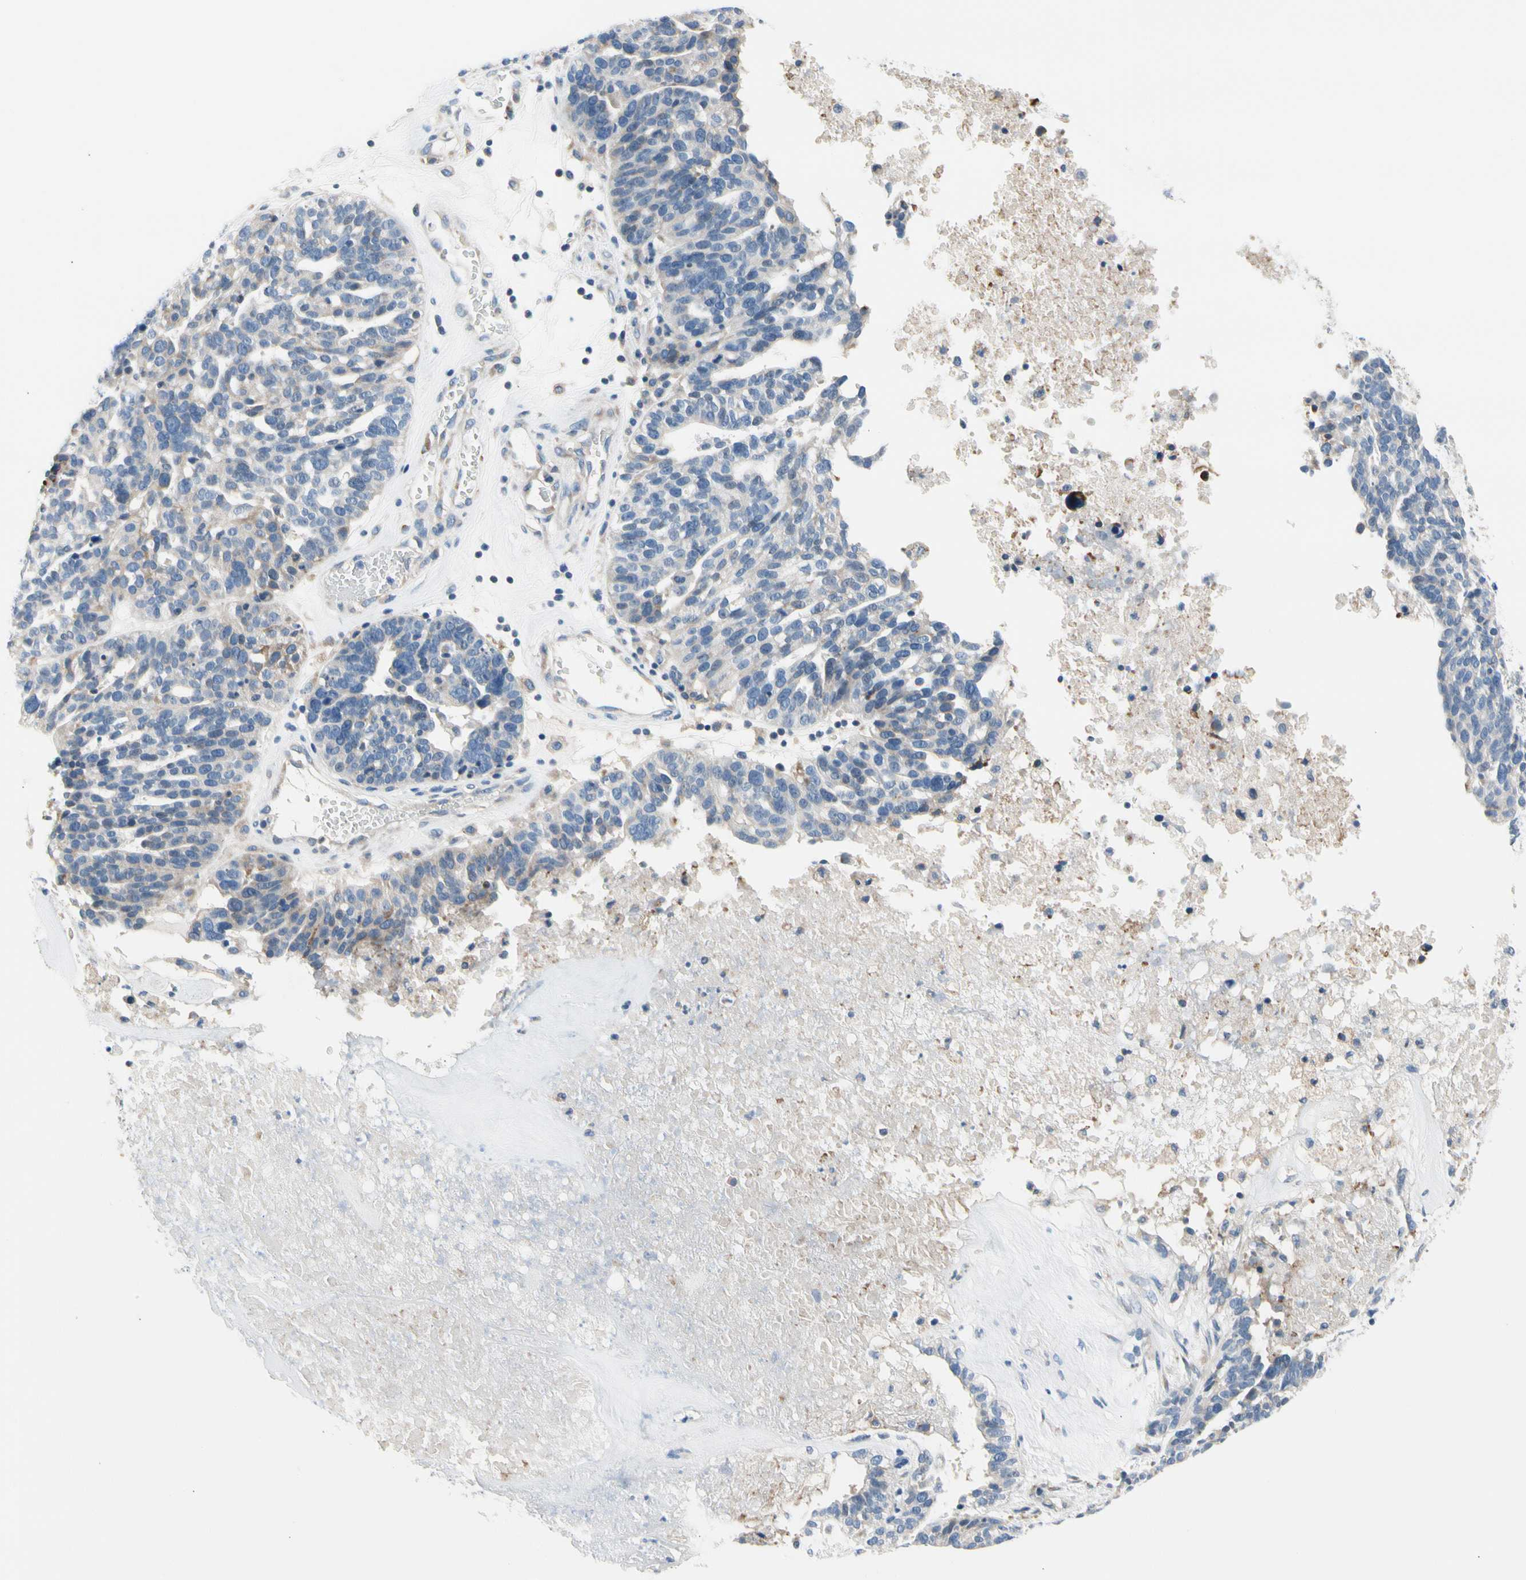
{"staining": {"intensity": "negative", "quantity": "none", "location": "none"}, "tissue": "ovarian cancer", "cell_type": "Tumor cells", "image_type": "cancer", "snomed": [{"axis": "morphology", "description": "Cystadenocarcinoma, serous, NOS"}, {"axis": "topography", "description": "Ovary"}], "caption": "Ovarian cancer (serous cystadenocarcinoma) was stained to show a protein in brown. There is no significant positivity in tumor cells. Nuclei are stained in blue.", "gene": "STXBP1", "patient": {"sex": "female", "age": 59}}